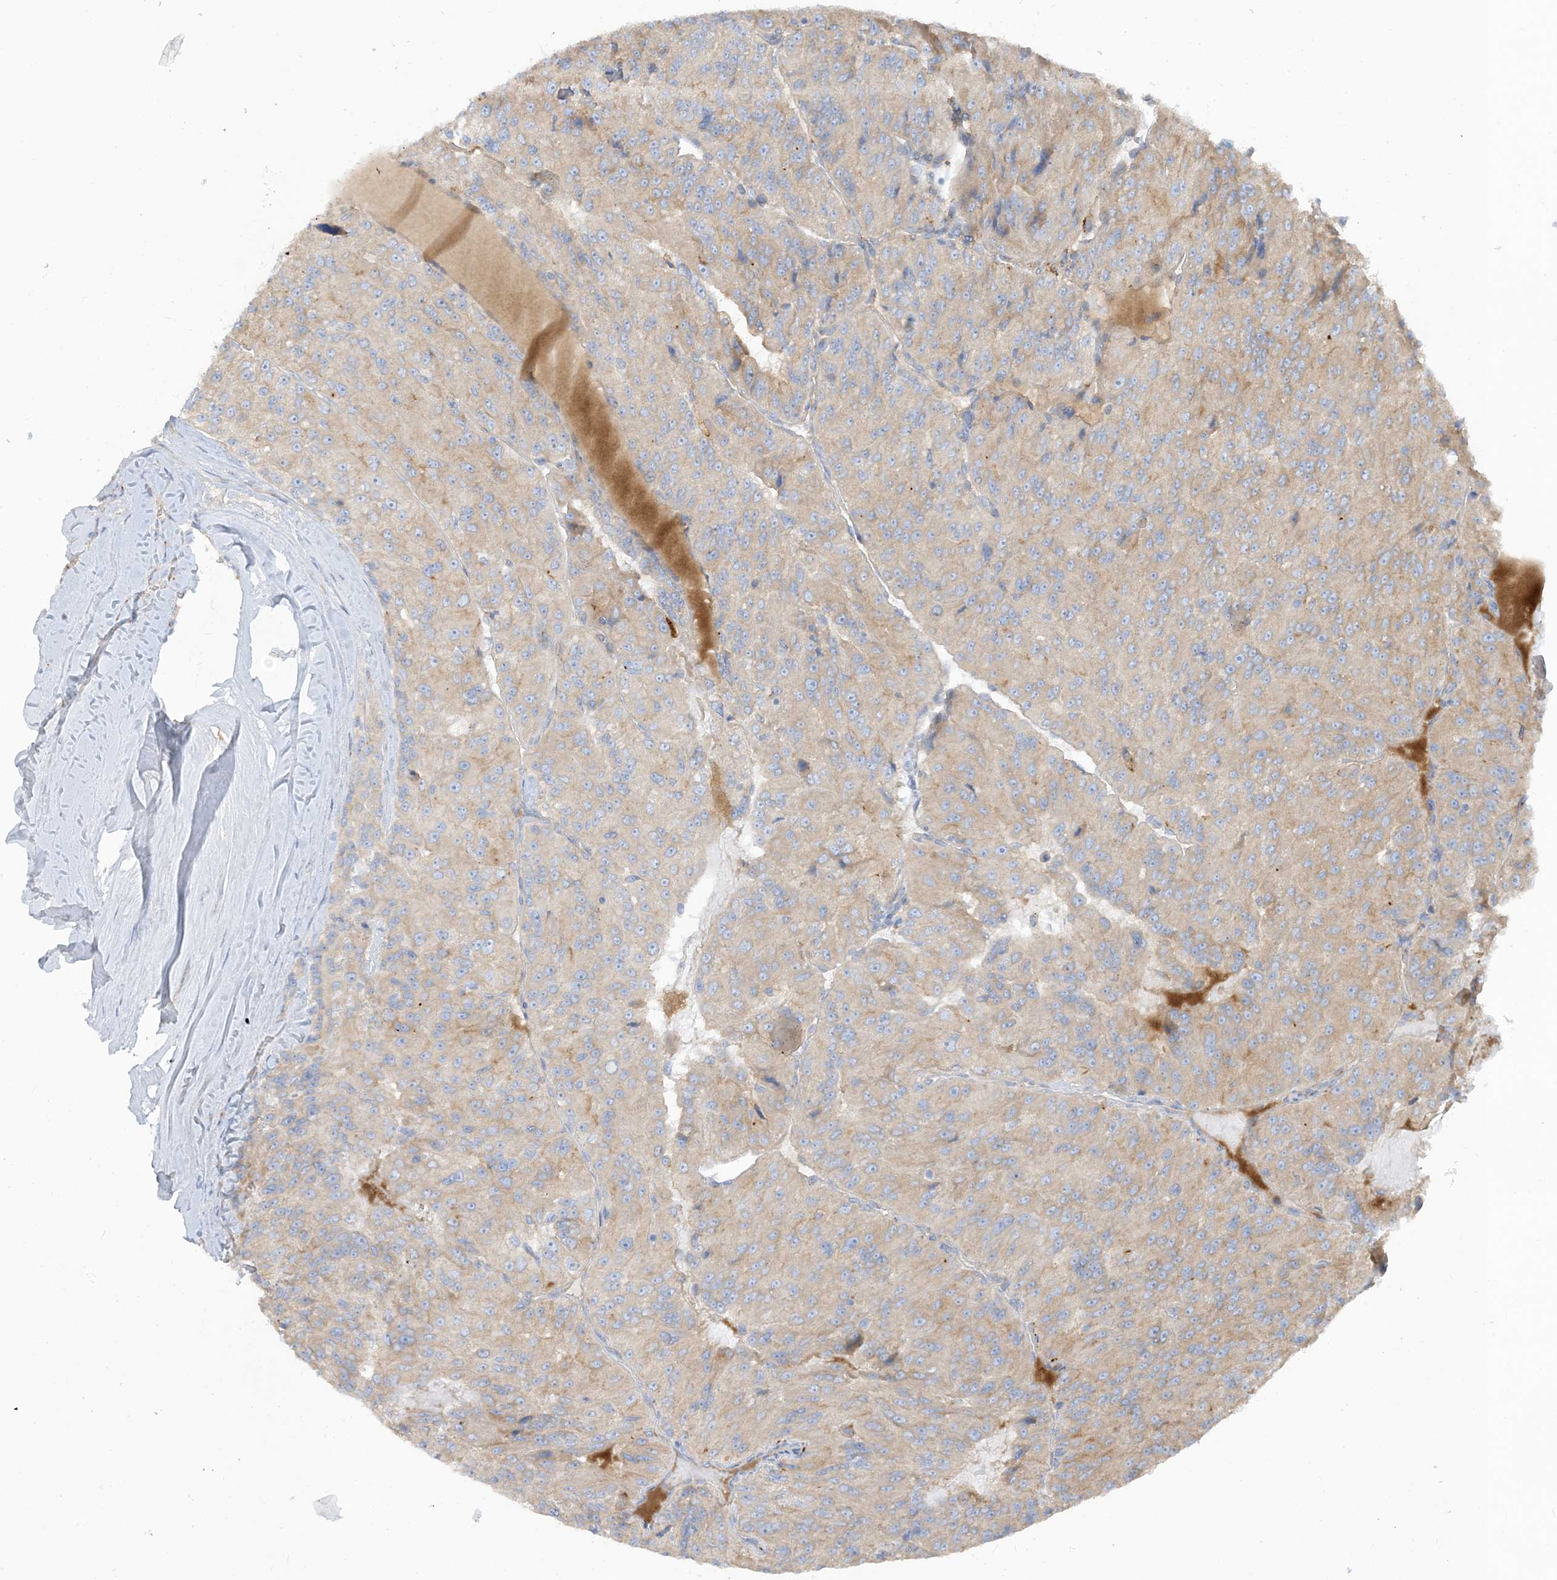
{"staining": {"intensity": "weak", "quantity": "25%-75%", "location": "cytoplasmic/membranous"}, "tissue": "renal cancer", "cell_type": "Tumor cells", "image_type": "cancer", "snomed": [{"axis": "morphology", "description": "Adenocarcinoma, NOS"}, {"axis": "topography", "description": "Kidney"}], "caption": "Adenocarcinoma (renal) stained with a protein marker exhibits weak staining in tumor cells.", "gene": "PEAR1", "patient": {"sex": "female", "age": 63}}